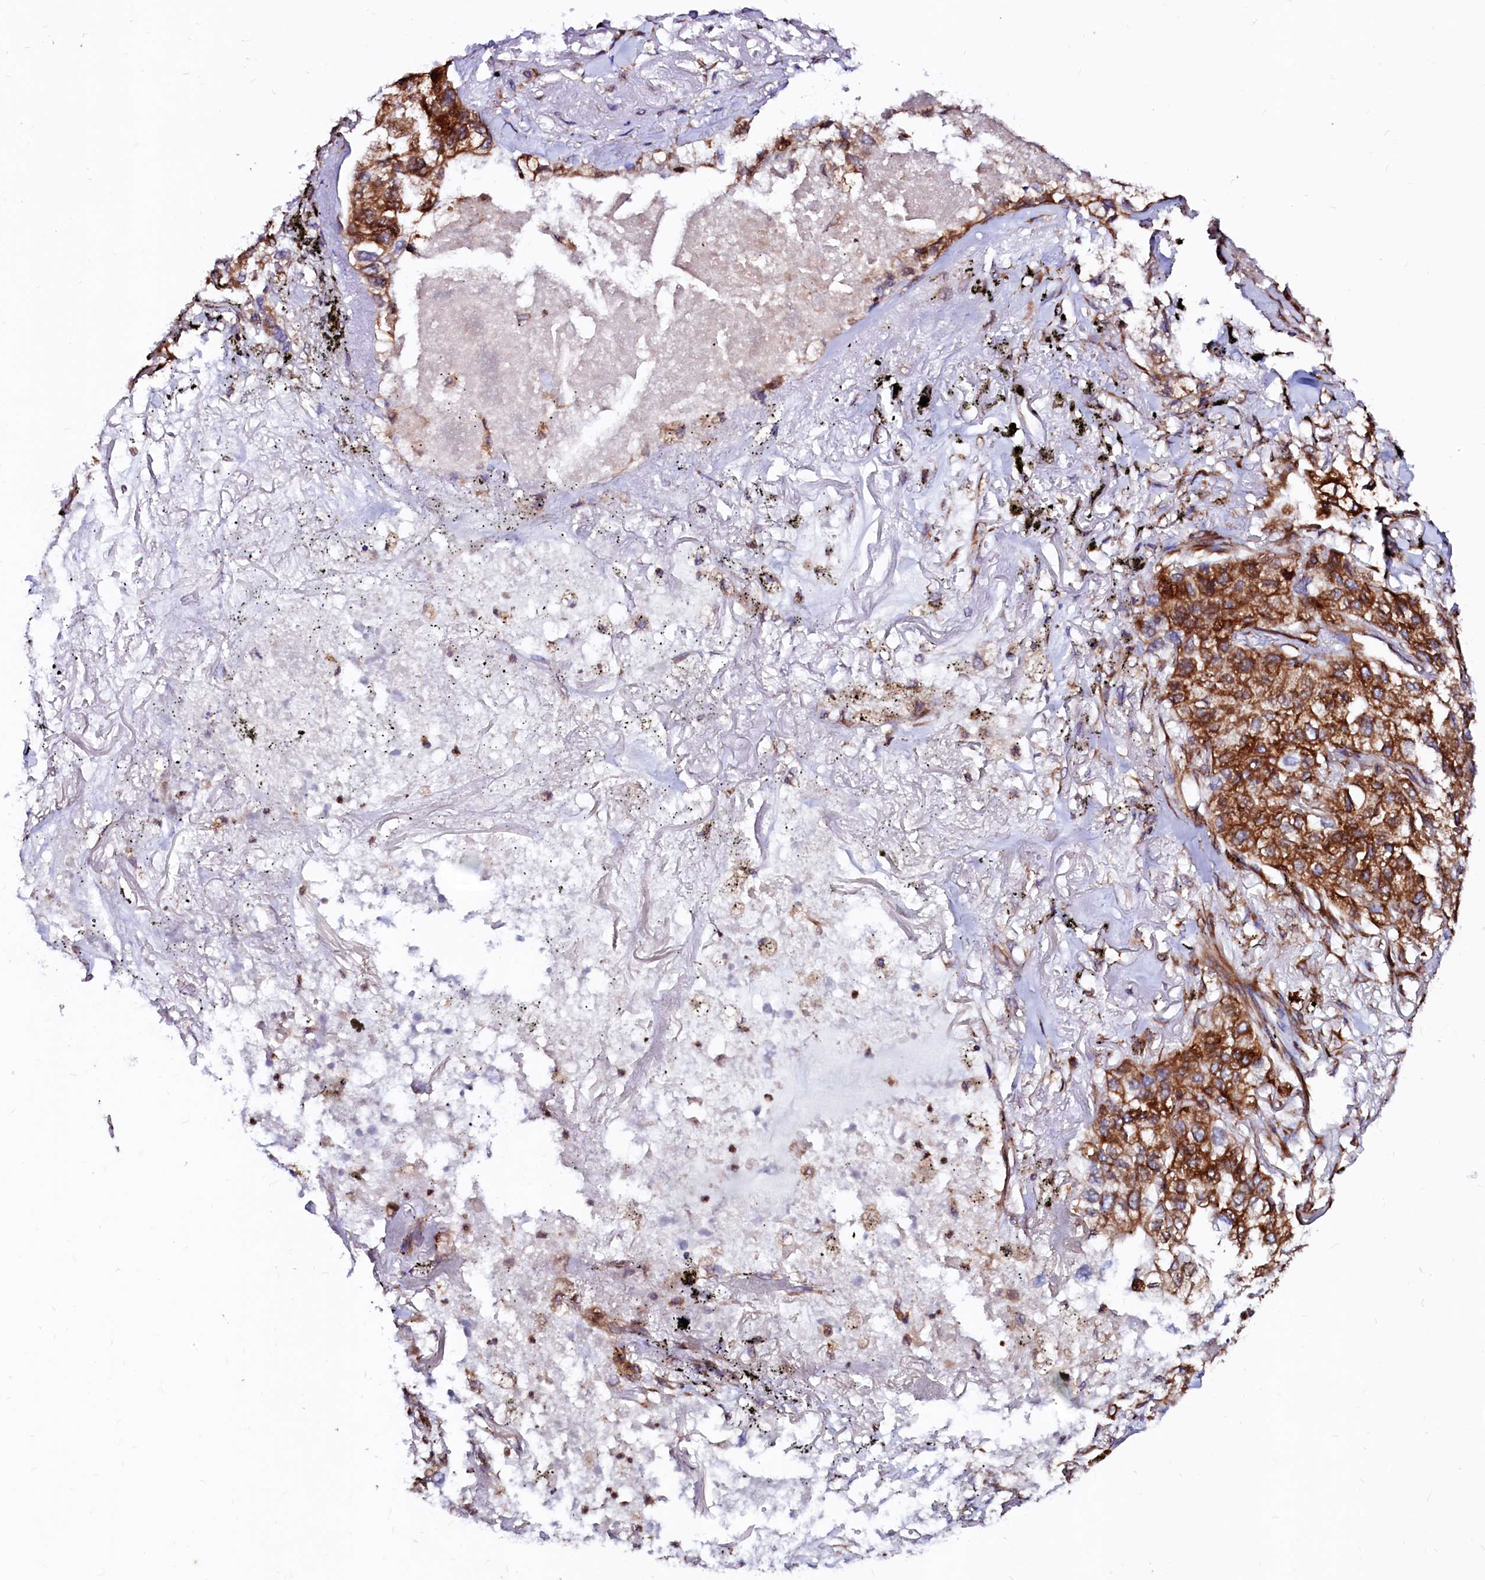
{"staining": {"intensity": "strong", "quantity": ">75%", "location": "cytoplasmic/membranous"}, "tissue": "lung cancer", "cell_type": "Tumor cells", "image_type": "cancer", "snomed": [{"axis": "morphology", "description": "Adenocarcinoma, NOS"}, {"axis": "topography", "description": "Lung"}], "caption": "Human lung cancer (adenocarcinoma) stained with a brown dye shows strong cytoplasmic/membranous positive staining in about >75% of tumor cells.", "gene": "DERL1", "patient": {"sex": "male", "age": 65}}